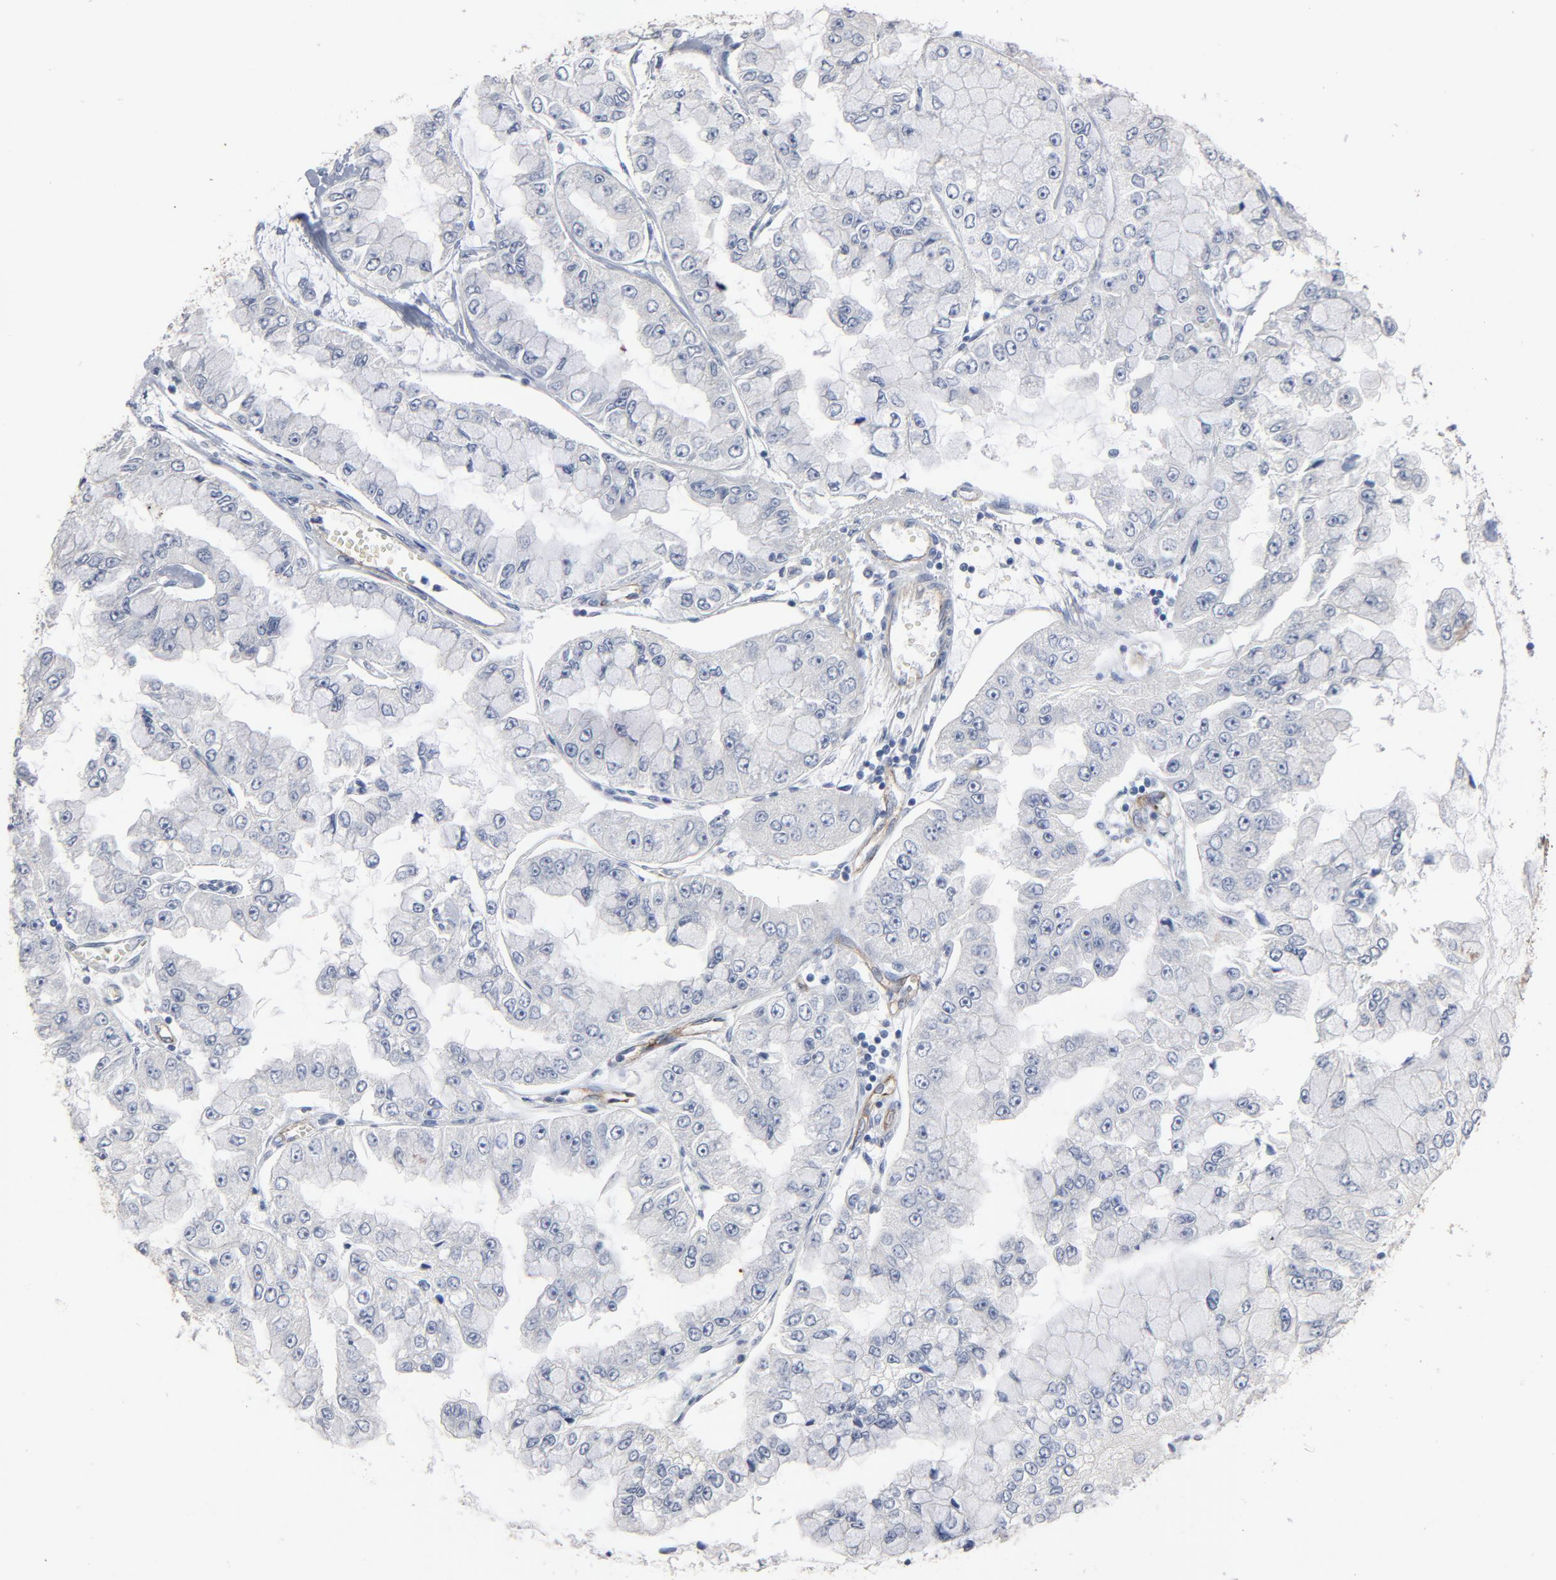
{"staining": {"intensity": "negative", "quantity": "none", "location": "none"}, "tissue": "liver cancer", "cell_type": "Tumor cells", "image_type": "cancer", "snomed": [{"axis": "morphology", "description": "Cholangiocarcinoma"}, {"axis": "topography", "description": "Liver"}], "caption": "Human liver cancer (cholangiocarcinoma) stained for a protein using immunohistochemistry (IHC) exhibits no expression in tumor cells.", "gene": "KDR", "patient": {"sex": "female", "age": 79}}